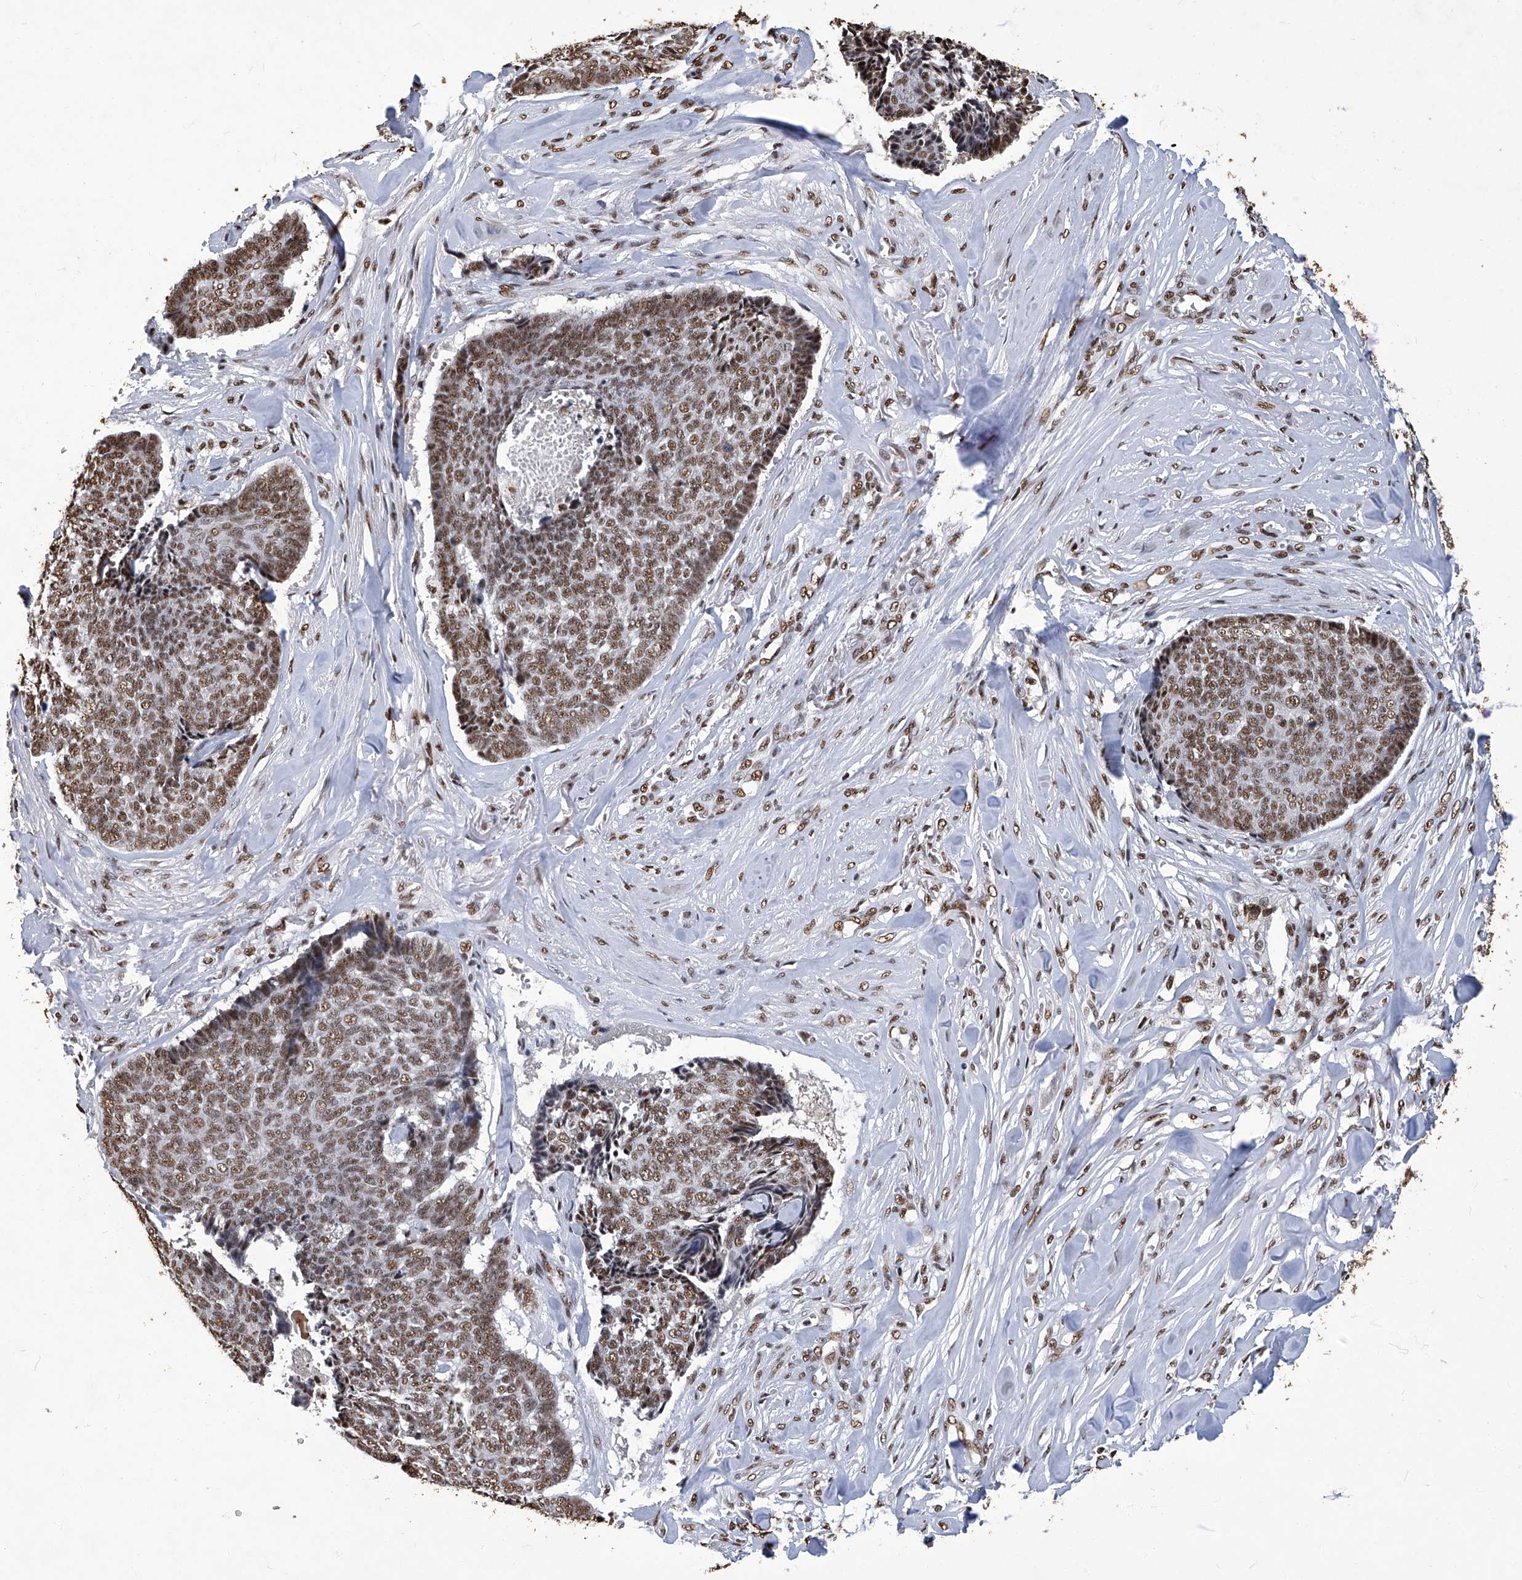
{"staining": {"intensity": "moderate", "quantity": ">75%", "location": "nuclear"}, "tissue": "skin cancer", "cell_type": "Tumor cells", "image_type": "cancer", "snomed": [{"axis": "morphology", "description": "Basal cell carcinoma"}, {"axis": "topography", "description": "Skin"}], "caption": "Tumor cells show medium levels of moderate nuclear staining in approximately >75% of cells in skin basal cell carcinoma.", "gene": "HBP1", "patient": {"sex": "male", "age": 84}}